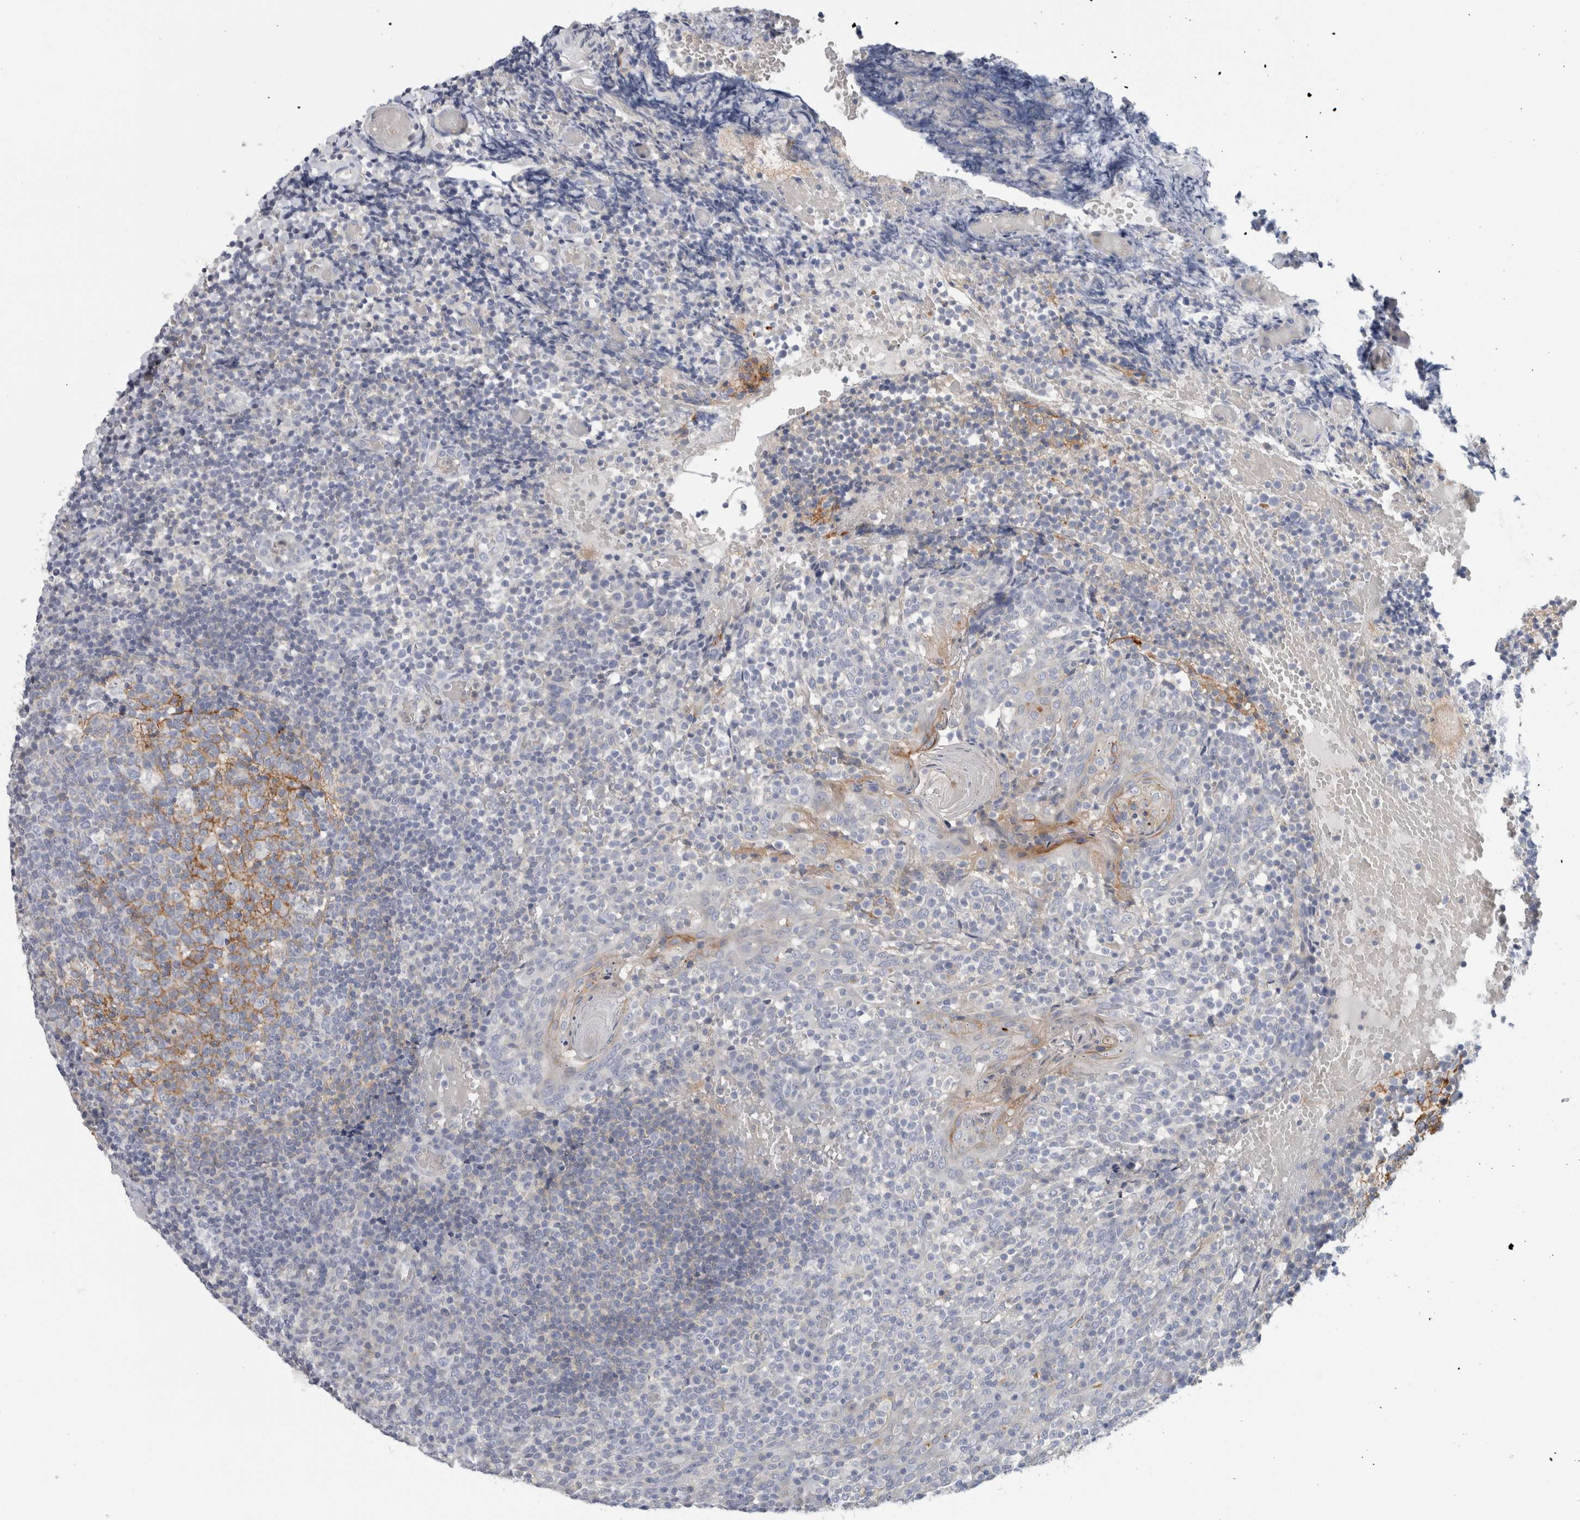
{"staining": {"intensity": "negative", "quantity": "none", "location": "none"}, "tissue": "tonsil", "cell_type": "Germinal center cells", "image_type": "normal", "snomed": [{"axis": "morphology", "description": "Normal tissue, NOS"}, {"axis": "topography", "description": "Tonsil"}], "caption": "Immunohistochemistry (IHC) image of normal tonsil stained for a protein (brown), which reveals no staining in germinal center cells. (DAB immunohistochemistry visualized using brightfield microscopy, high magnification).", "gene": "CD55", "patient": {"sex": "female", "age": 19}}